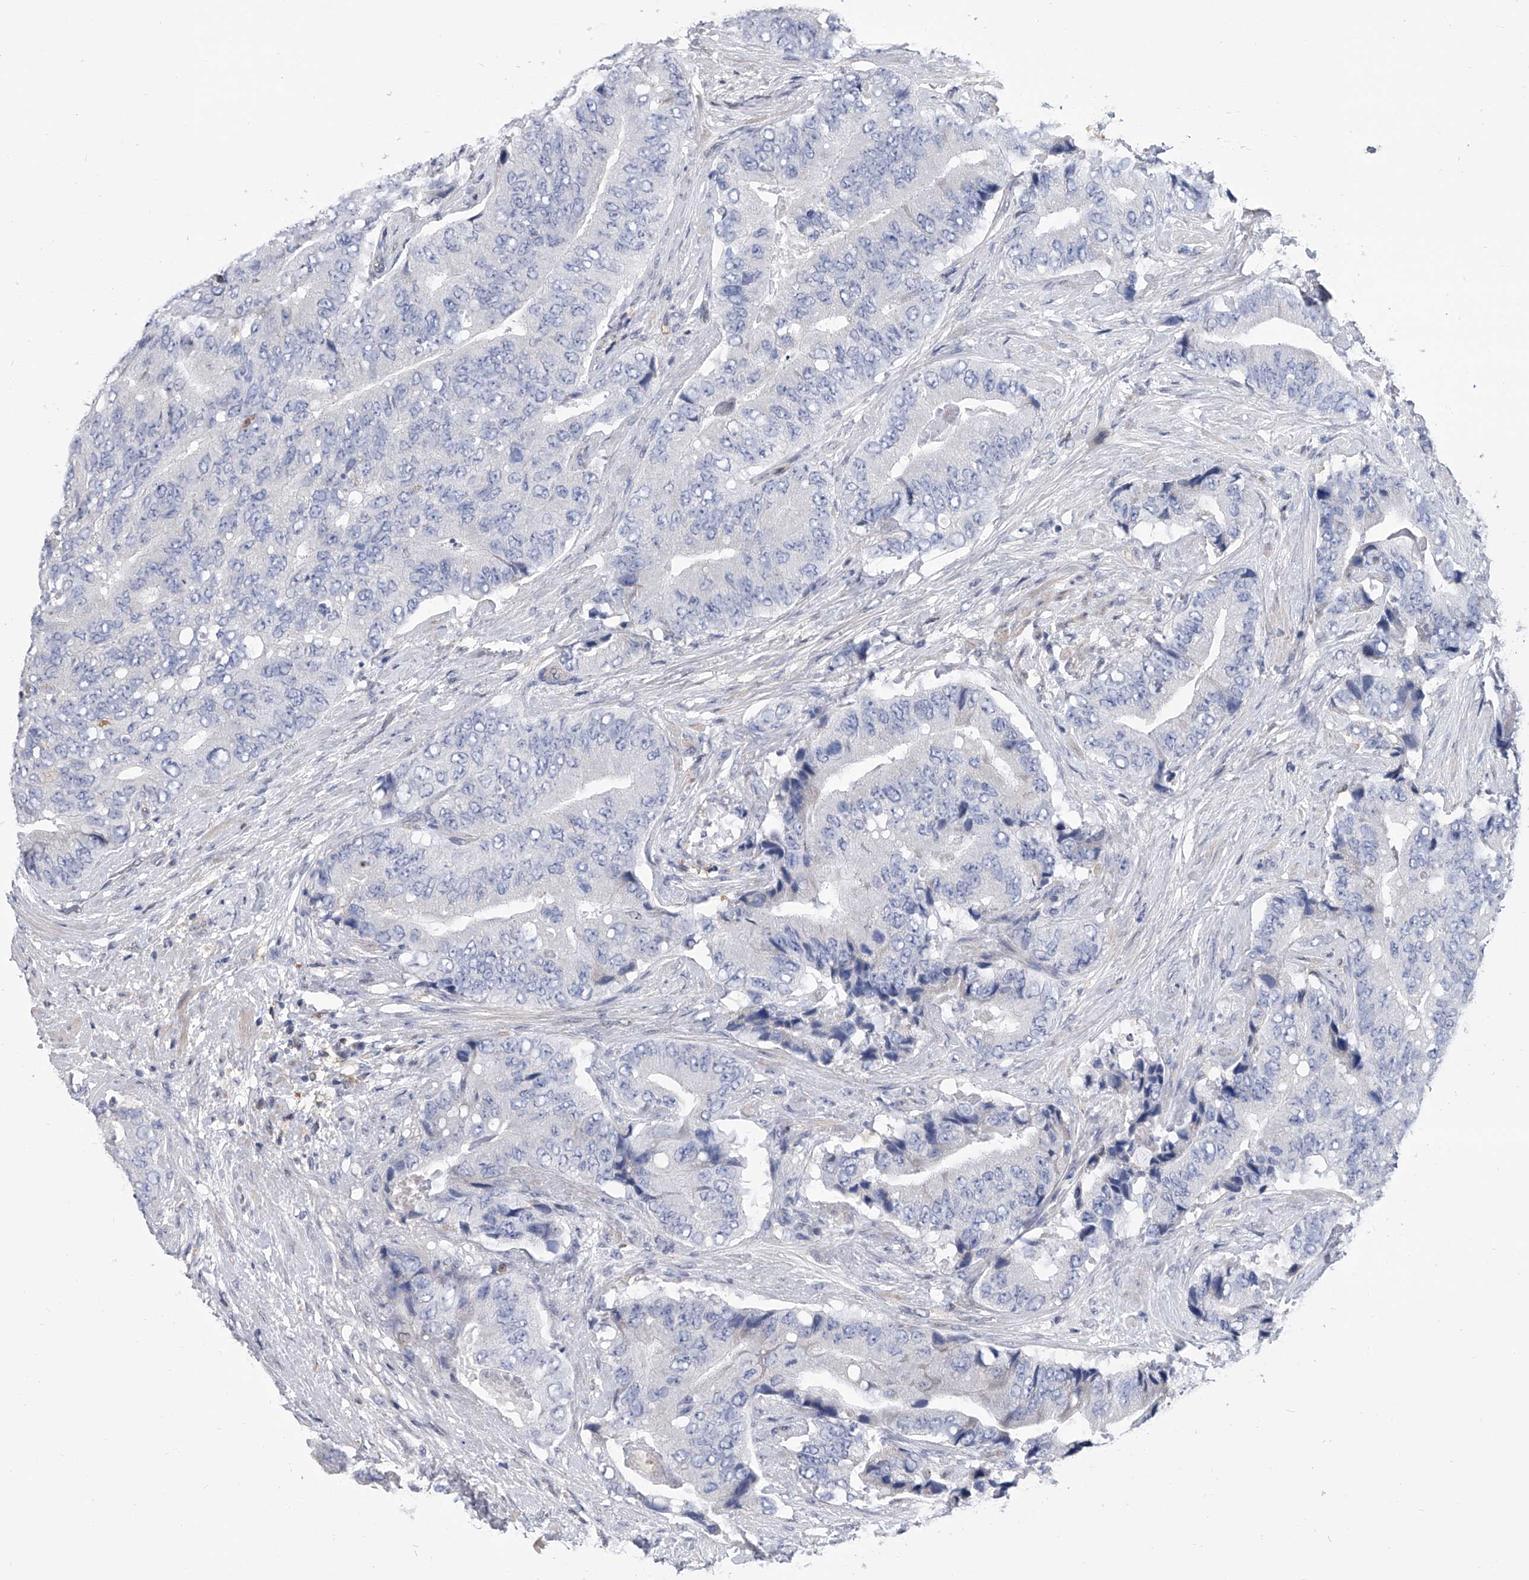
{"staining": {"intensity": "negative", "quantity": "none", "location": "none"}, "tissue": "prostate cancer", "cell_type": "Tumor cells", "image_type": "cancer", "snomed": [{"axis": "morphology", "description": "Adenocarcinoma, High grade"}, {"axis": "topography", "description": "Prostate"}], "caption": "Tumor cells show no significant protein positivity in prostate high-grade adenocarcinoma. Brightfield microscopy of immunohistochemistry (IHC) stained with DAB (3,3'-diaminobenzidine) (brown) and hematoxylin (blue), captured at high magnification.", "gene": "SERPINB9", "patient": {"sex": "male", "age": 70}}